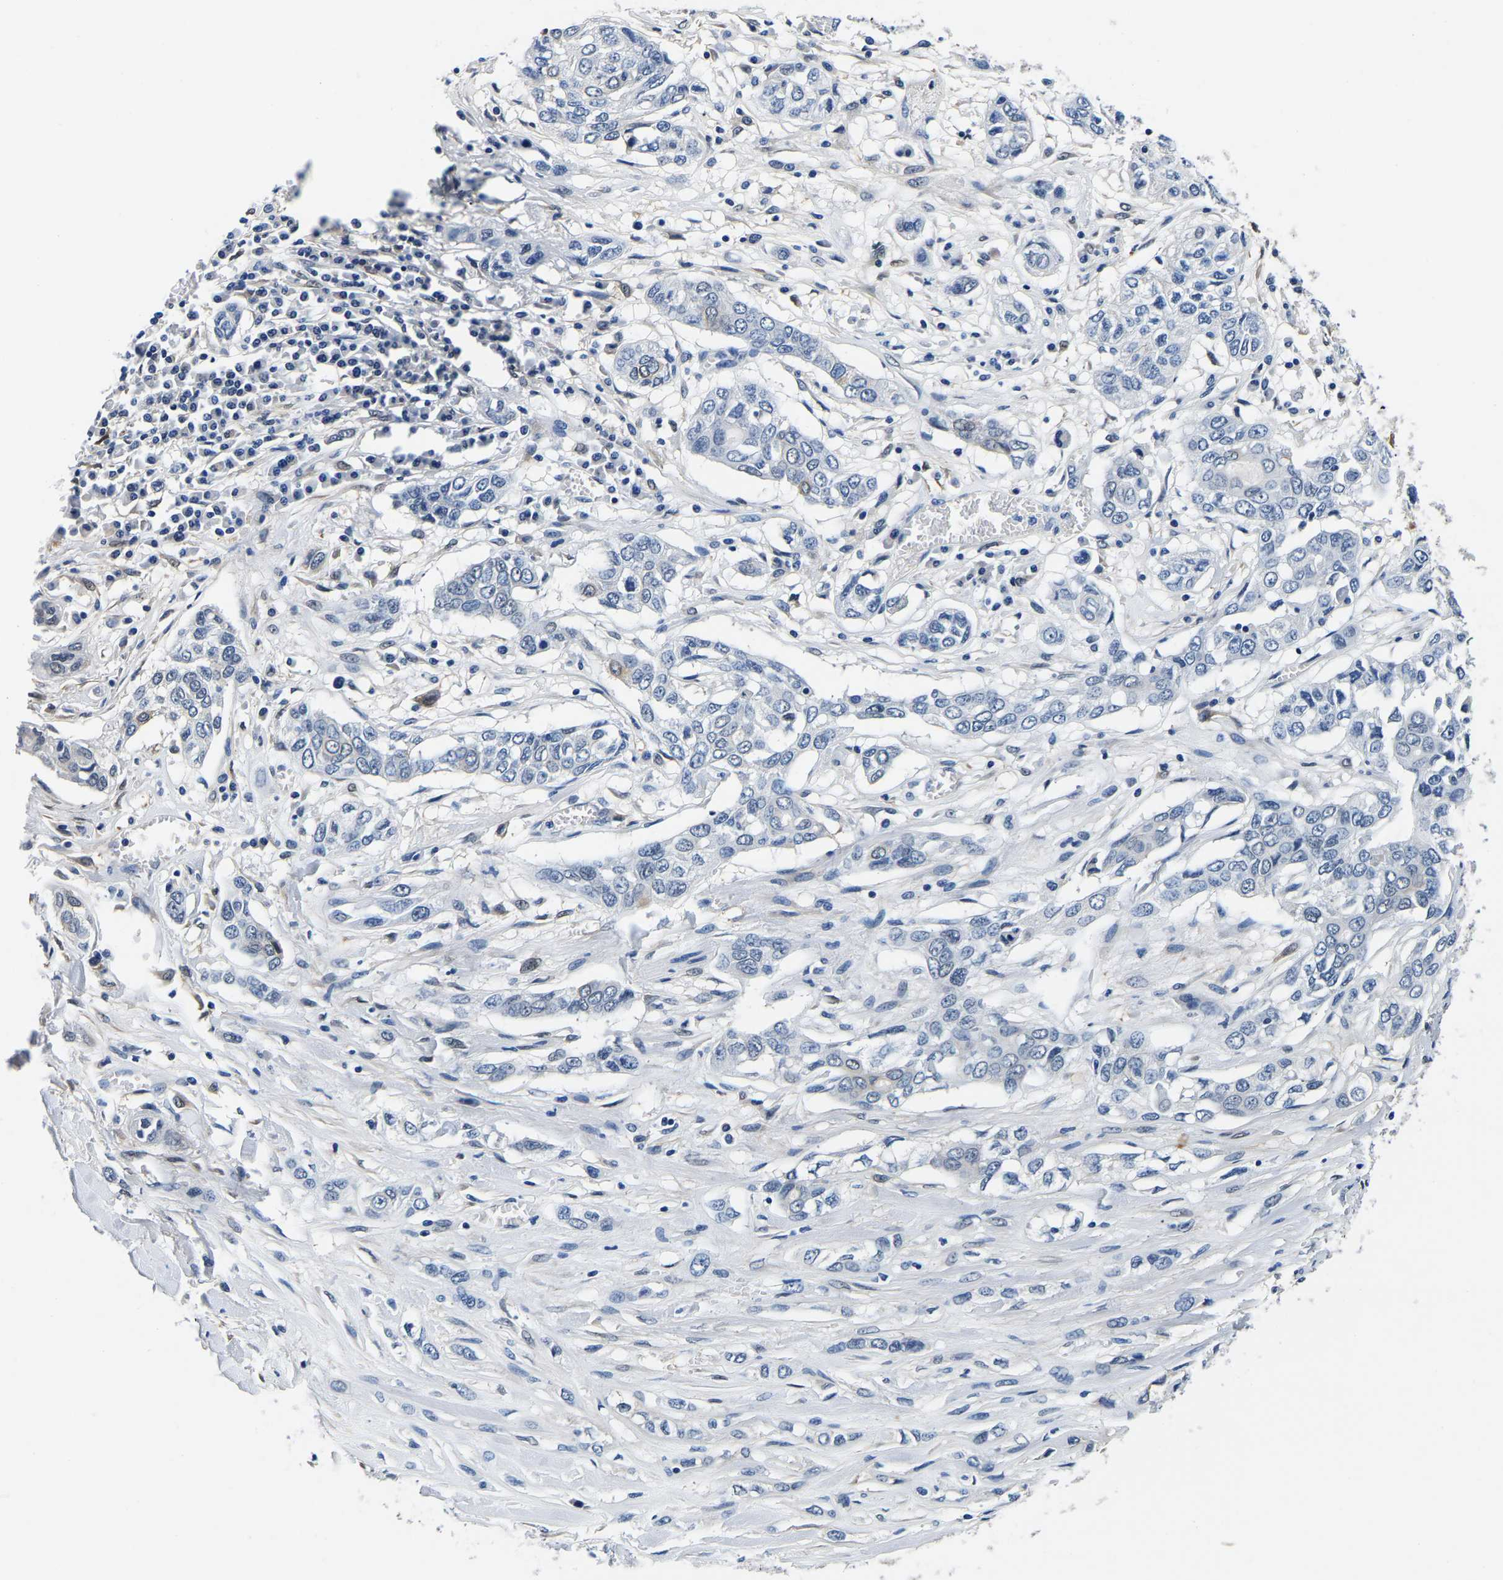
{"staining": {"intensity": "negative", "quantity": "none", "location": "none"}, "tissue": "lung cancer", "cell_type": "Tumor cells", "image_type": "cancer", "snomed": [{"axis": "morphology", "description": "Squamous cell carcinoma, NOS"}, {"axis": "topography", "description": "Lung"}], "caption": "This micrograph is of lung cancer (squamous cell carcinoma) stained with immunohistochemistry to label a protein in brown with the nuclei are counter-stained blue. There is no positivity in tumor cells.", "gene": "ACO1", "patient": {"sex": "male", "age": 71}}